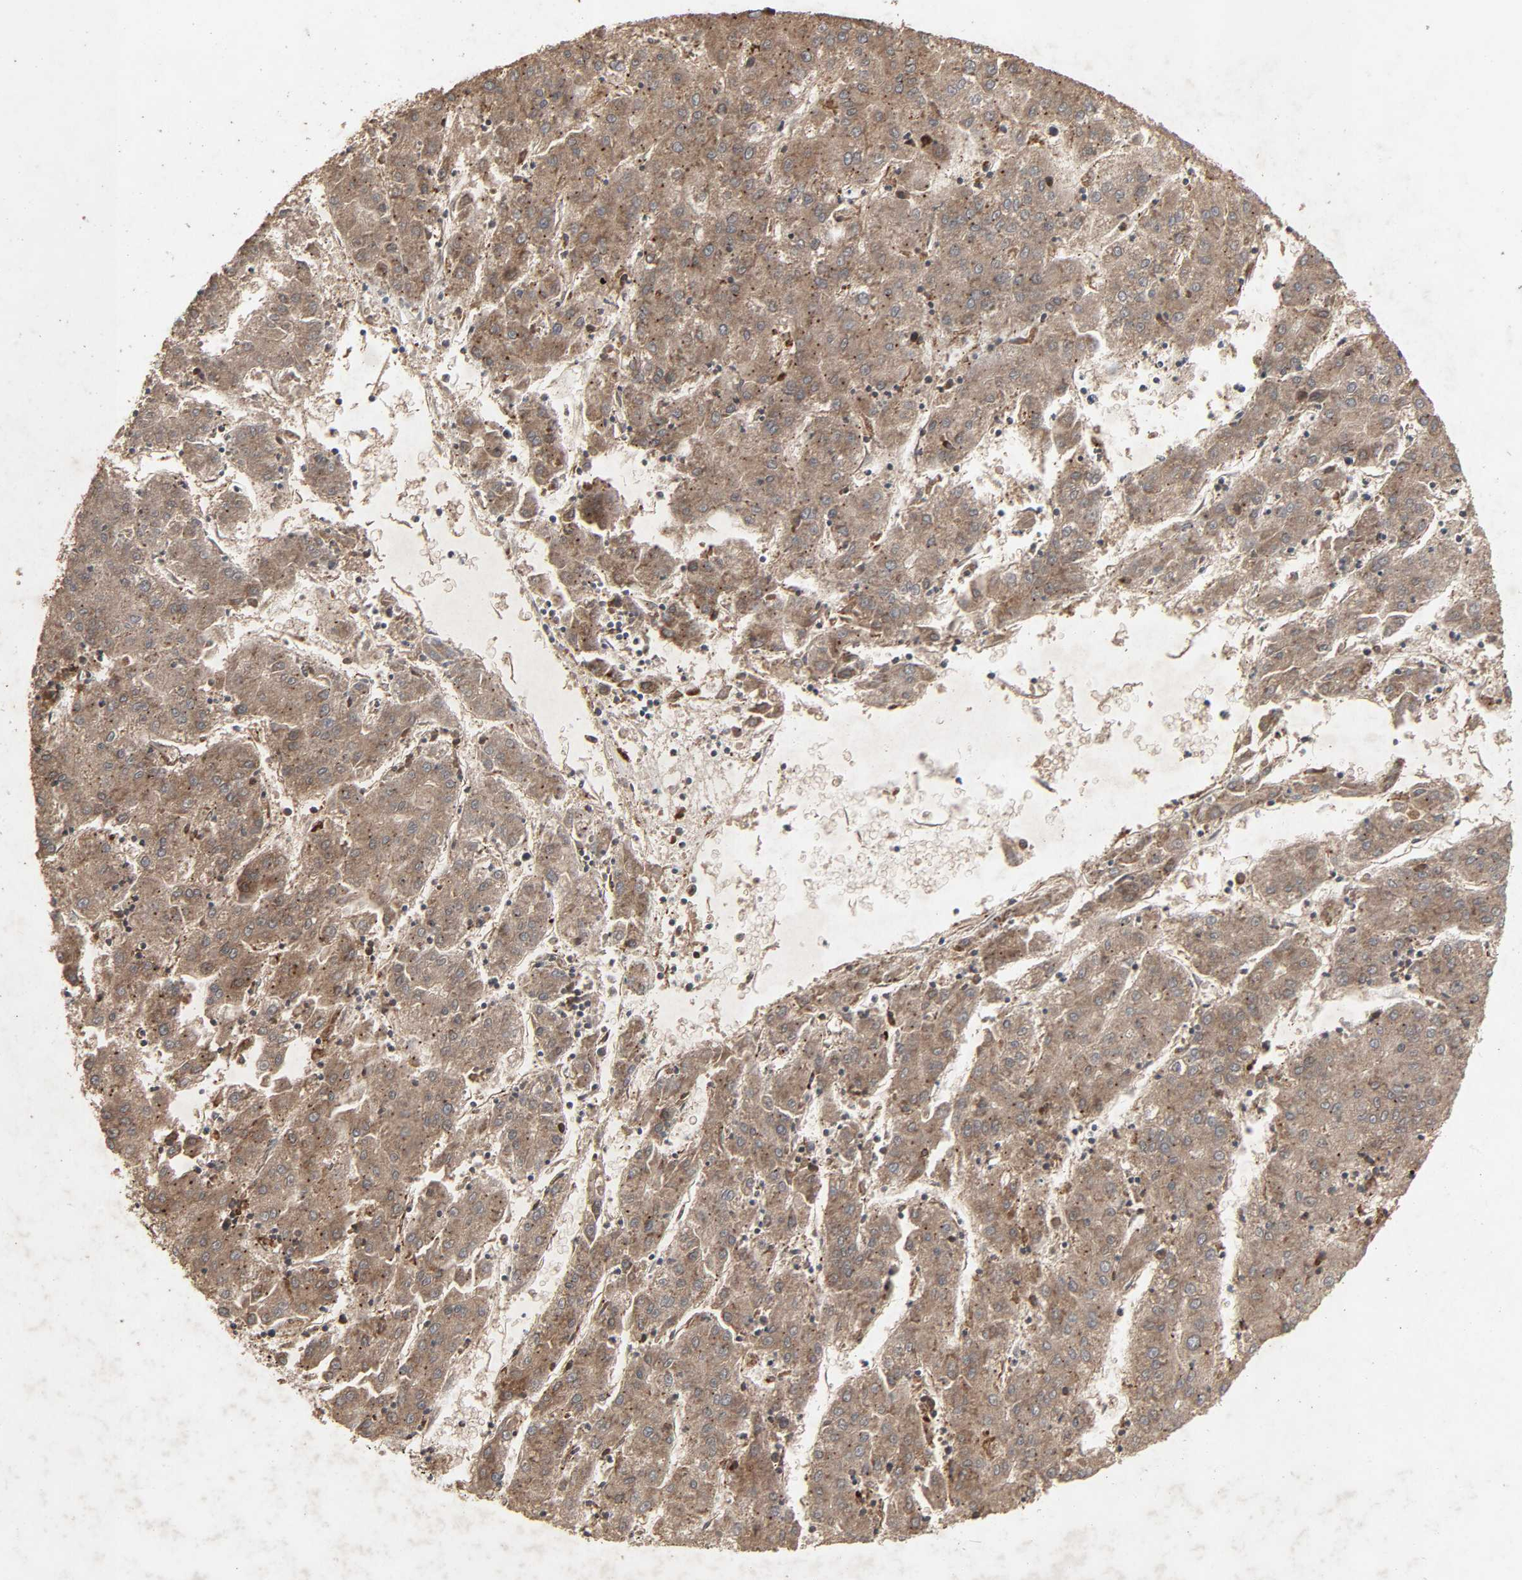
{"staining": {"intensity": "weak", "quantity": ">75%", "location": "cytoplasmic/membranous"}, "tissue": "liver cancer", "cell_type": "Tumor cells", "image_type": "cancer", "snomed": [{"axis": "morphology", "description": "Carcinoma, Hepatocellular, NOS"}, {"axis": "topography", "description": "Liver"}], "caption": "Tumor cells reveal low levels of weak cytoplasmic/membranous expression in about >75% of cells in human liver cancer.", "gene": "ADCY4", "patient": {"sex": "male", "age": 72}}